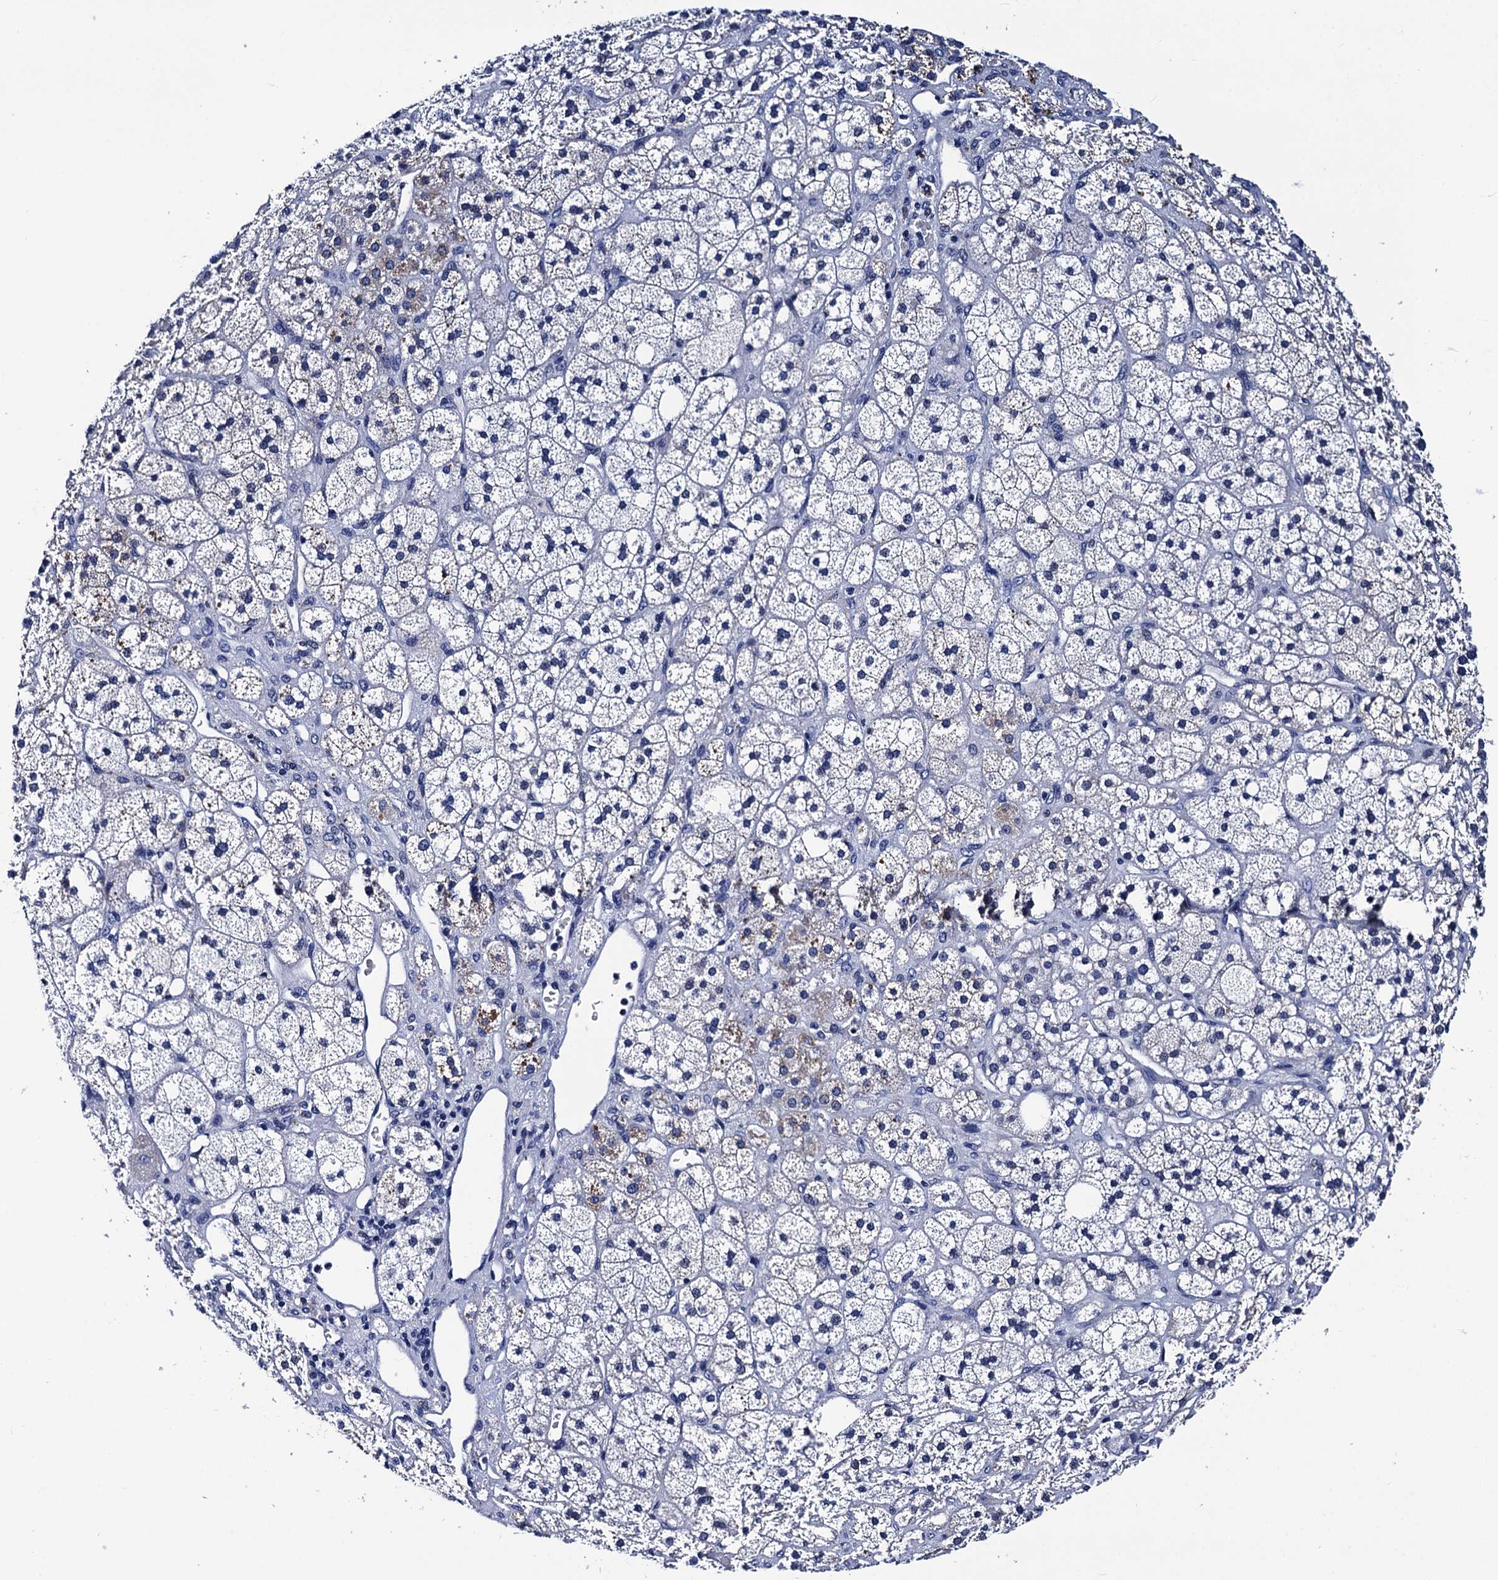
{"staining": {"intensity": "negative", "quantity": "none", "location": "none"}, "tissue": "adrenal gland", "cell_type": "Glandular cells", "image_type": "normal", "snomed": [{"axis": "morphology", "description": "Normal tissue, NOS"}, {"axis": "topography", "description": "Adrenal gland"}], "caption": "A high-resolution micrograph shows immunohistochemistry (IHC) staining of normal adrenal gland, which shows no significant positivity in glandular cells. (DAB (3,3'-diaminobenzidine) immunohistochemistry with hematoxylin counter stain).", "gene": "LRRC30", "patient": {"sex": "male", "age": 61}}